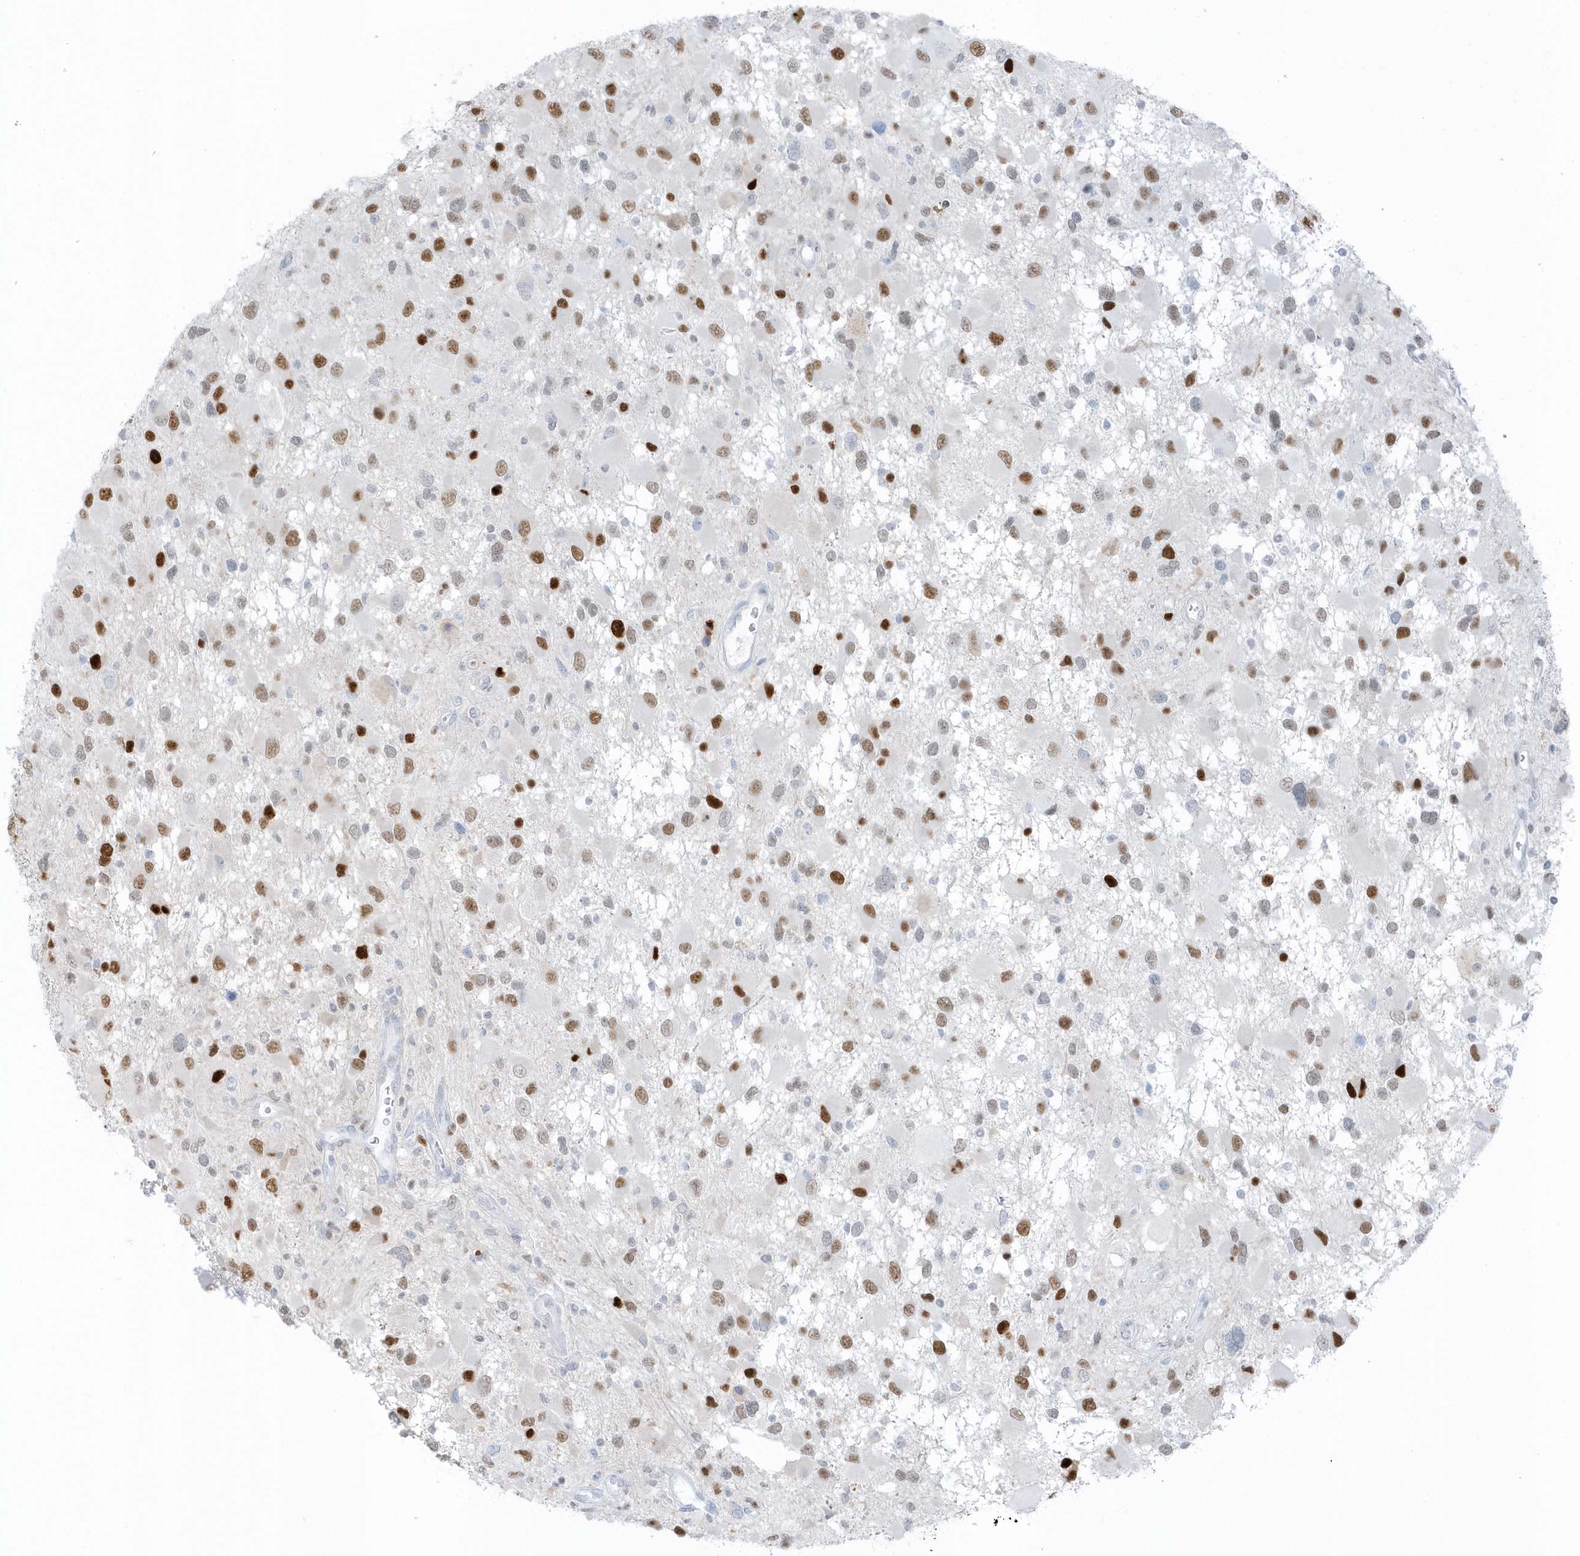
{"staining": {"intensity": "moderate", "quantity": ">75%", "location": "nuclear"}, "tissue": "glioma", "cell_type": "Tumor cells", "image_type": "cancer", "snomed": [{"axis": "morphology", "description": "Glioma, malignant, High grade"}, {"axis": "topography", "description": "Brain"}], "caption": "Immunohistochemistry histopathology image of neoplastic tissue: malignant high-grade glioma stained using immunohistochemistry displays medium levels of moderate protein expression localized specifically in the nuclear of tumor cells, appearing as a nuclear brown color.", "gene": "SMIM34", "patient": {"sex": "male", "age": 53}}